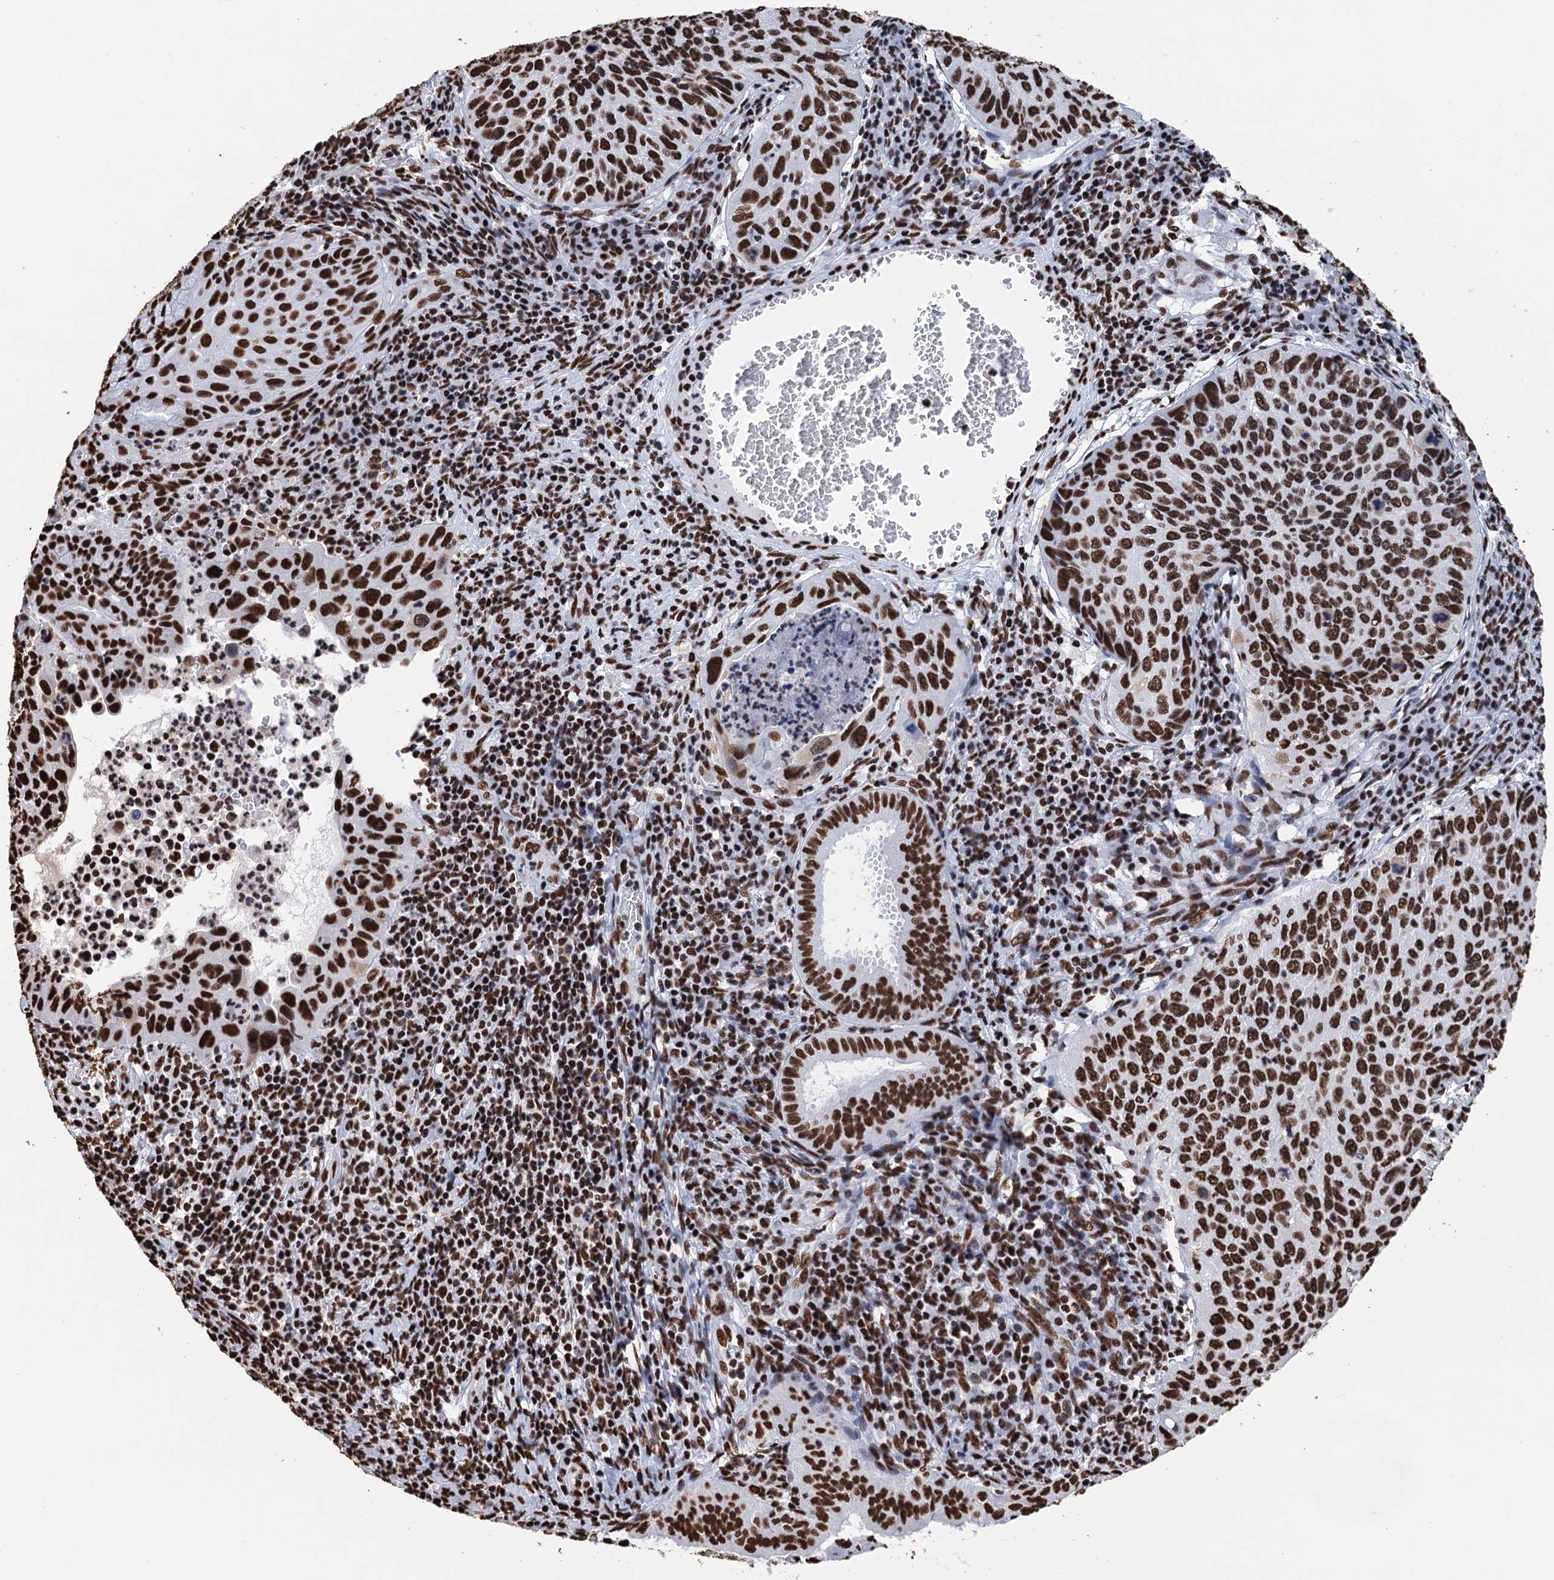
{"staining": {"intensity": "strong", "quantity": ">75%", "location": "nuclear"}, "tissue": "cervical cancer", "cell_type": "Tumor cells", "image_type": "cancer", "snomed": [{"axis": "morphology", "description": "Squamous cell carcinoma, NOS"}, {"axis": "topography", "description": "Cervix"}], "caption": "A high-resolution image shows immunohistochemistry (IHC) staining of squamous cell carcinoma (cervical), which reveals strong nuclear expression in about >75% of tumor cells.", "gene": "UBA2", "patient": {"sex": "female", "age": 38}}